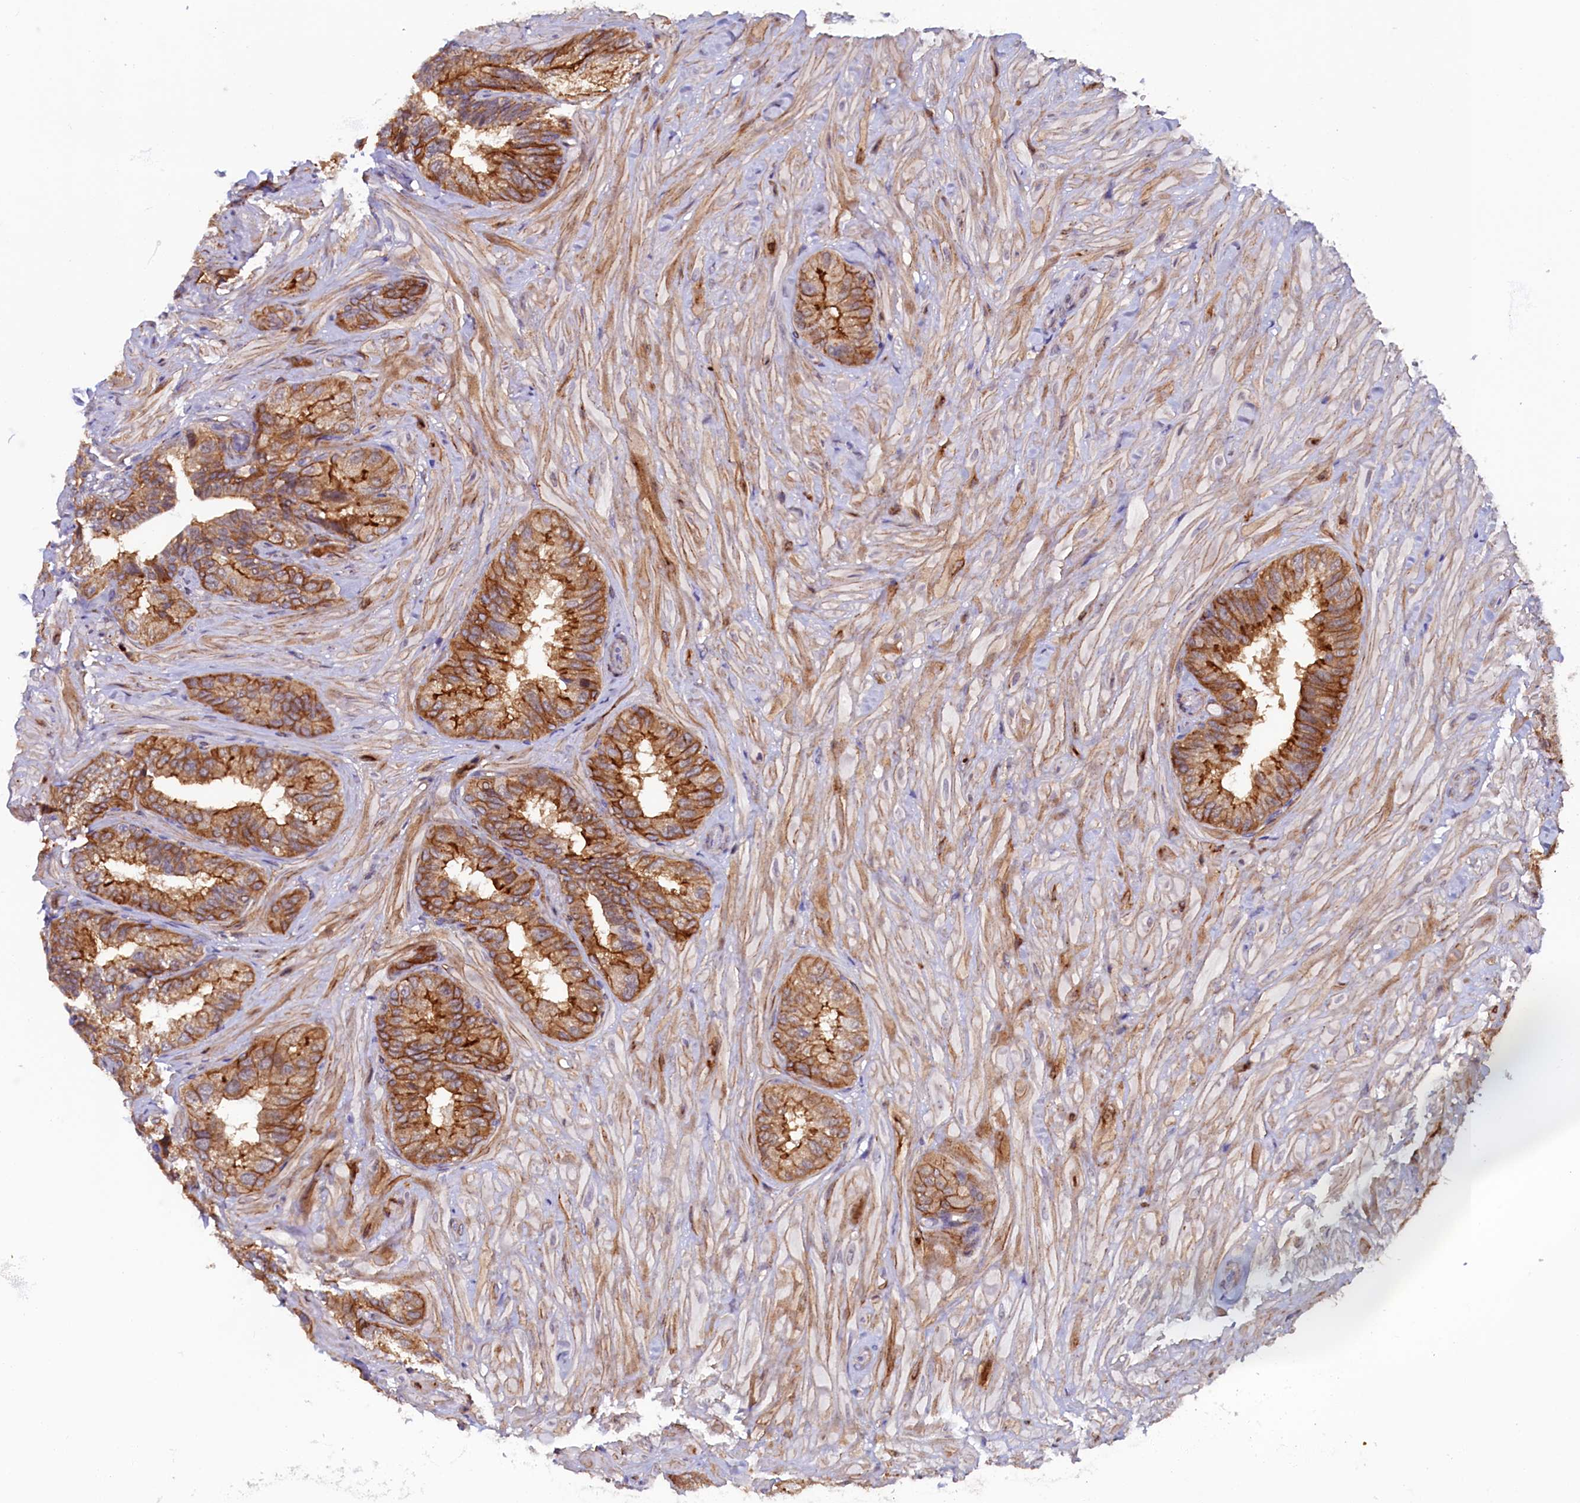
{"staining": {"intensity": "moderate", "quantity": ">75%", "location": "cytoplasmic/membranous"}, "tissue": "seminal vesicle", "cell_type": "Glandular cells", "image_type": "normal", "snomed": [{"axis": "morphology", "description": "Normal tissue, NOS"}, {"axis": "topography", "description": "Prostate and seminal vesicle, NOS"}, {"axis": "topography", "description": "Prostate"}, {"axis": "topography", "description": "Seminal veicle"}], "caption": "The histopathology image demonstrates staining of unremarkable seminal vesicle, revealing moderate cytoplasmic/membranous protein staining (brown color) within glandular cells.", "gene": "PACSIN3", "patient": {"sex": "male", "age": 67}}